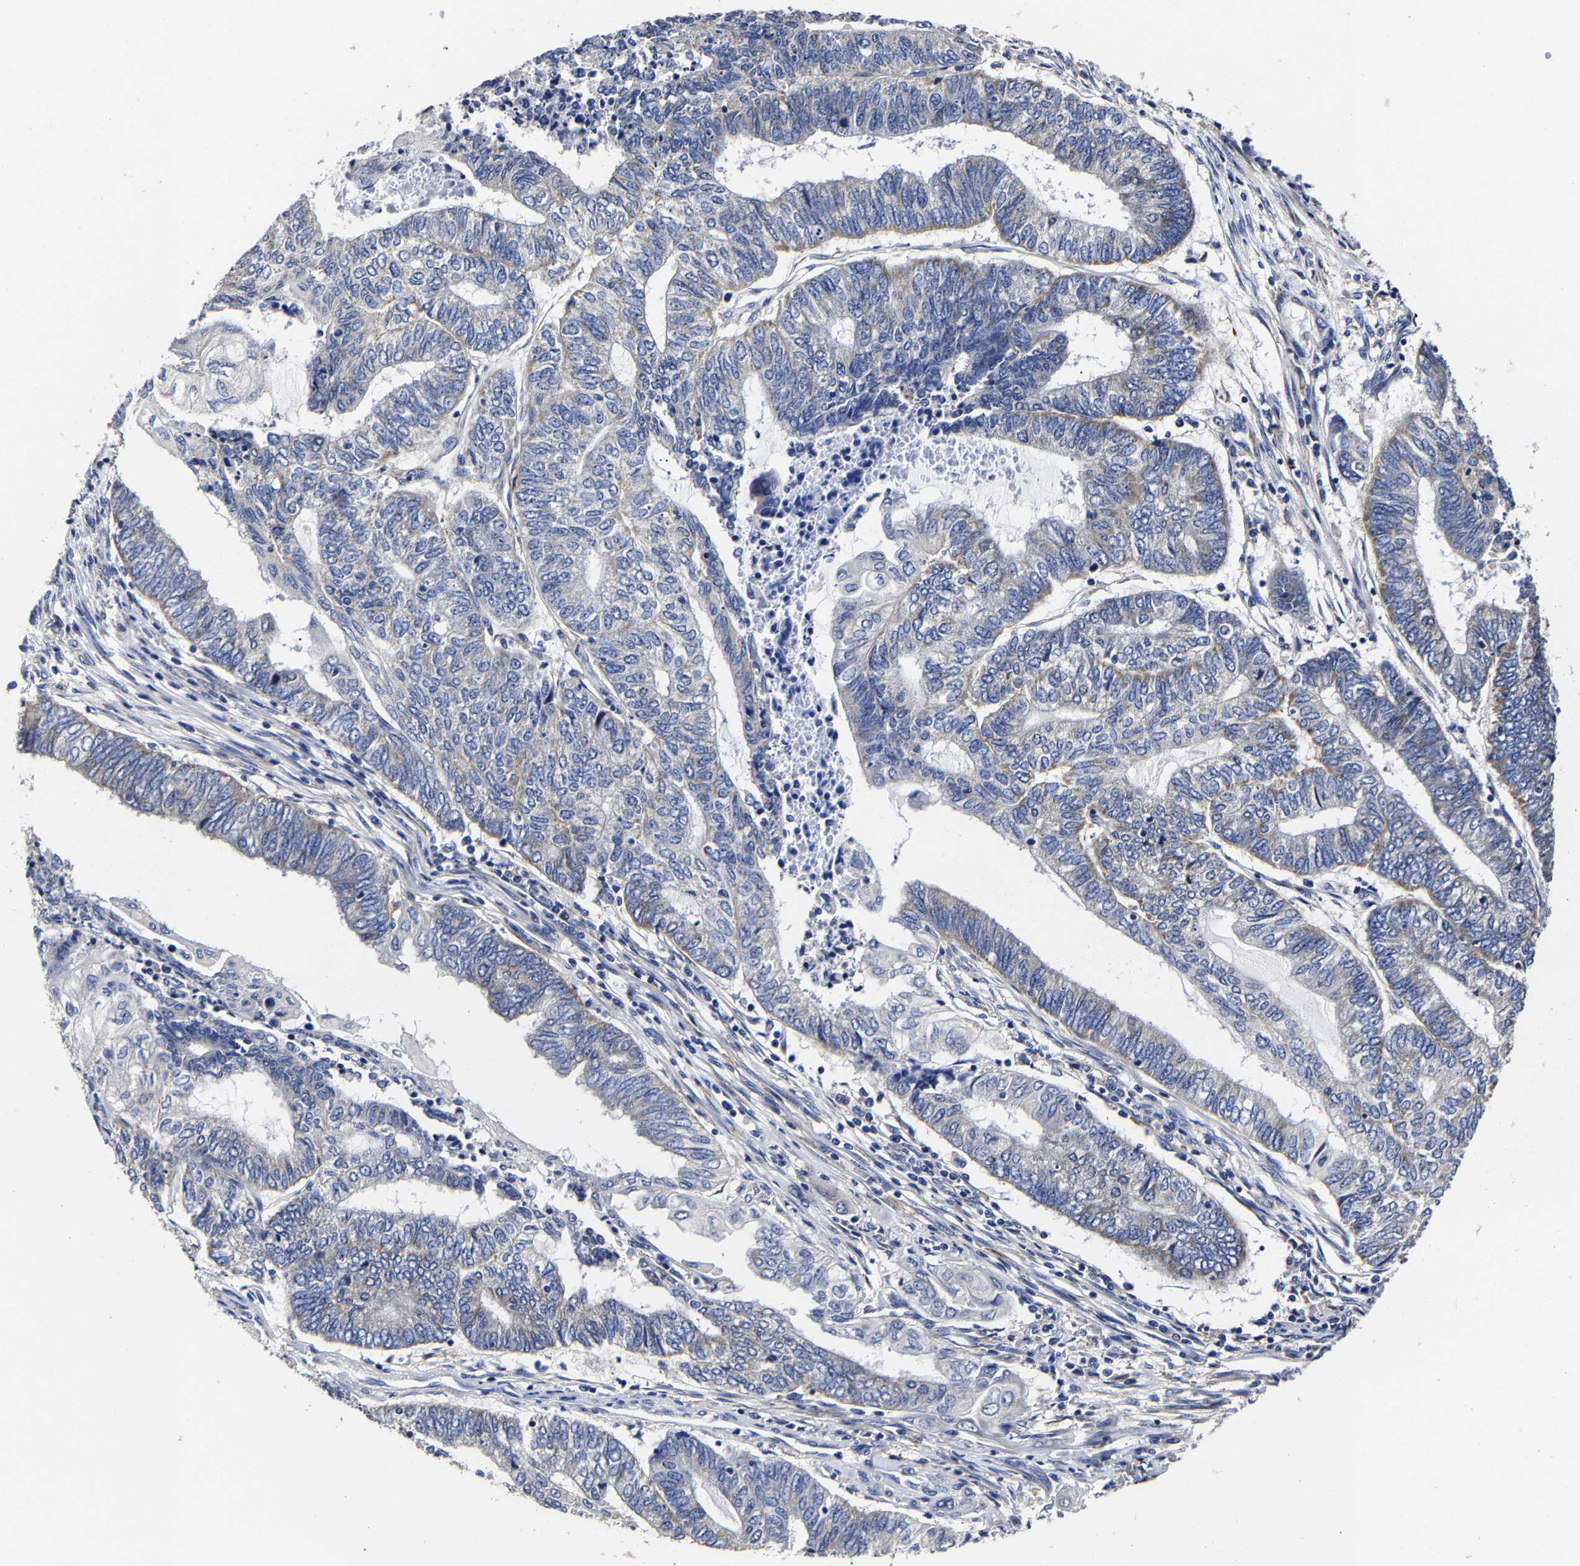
{"staining": {"intensity": "weak", "quantity": "<25%", "location": "cytoplasmic/membranous"}, "tissue": "endometrial cancer", "cell_type": "Tumor cells", "image_type": "cancer", "snomed": [{"axis": "morphology", "description": "Adenocarcinoma, NOS"}, {"axis": "topography", "description": "Uterus"}, {"axis": "topography", "description": "Endometrium"}], "caption": "IHC of endometrial adenocarcinoma shows no expression in tumor cells.", "gene": "AASS", "patient": {"sex": "female", "age": 70}}